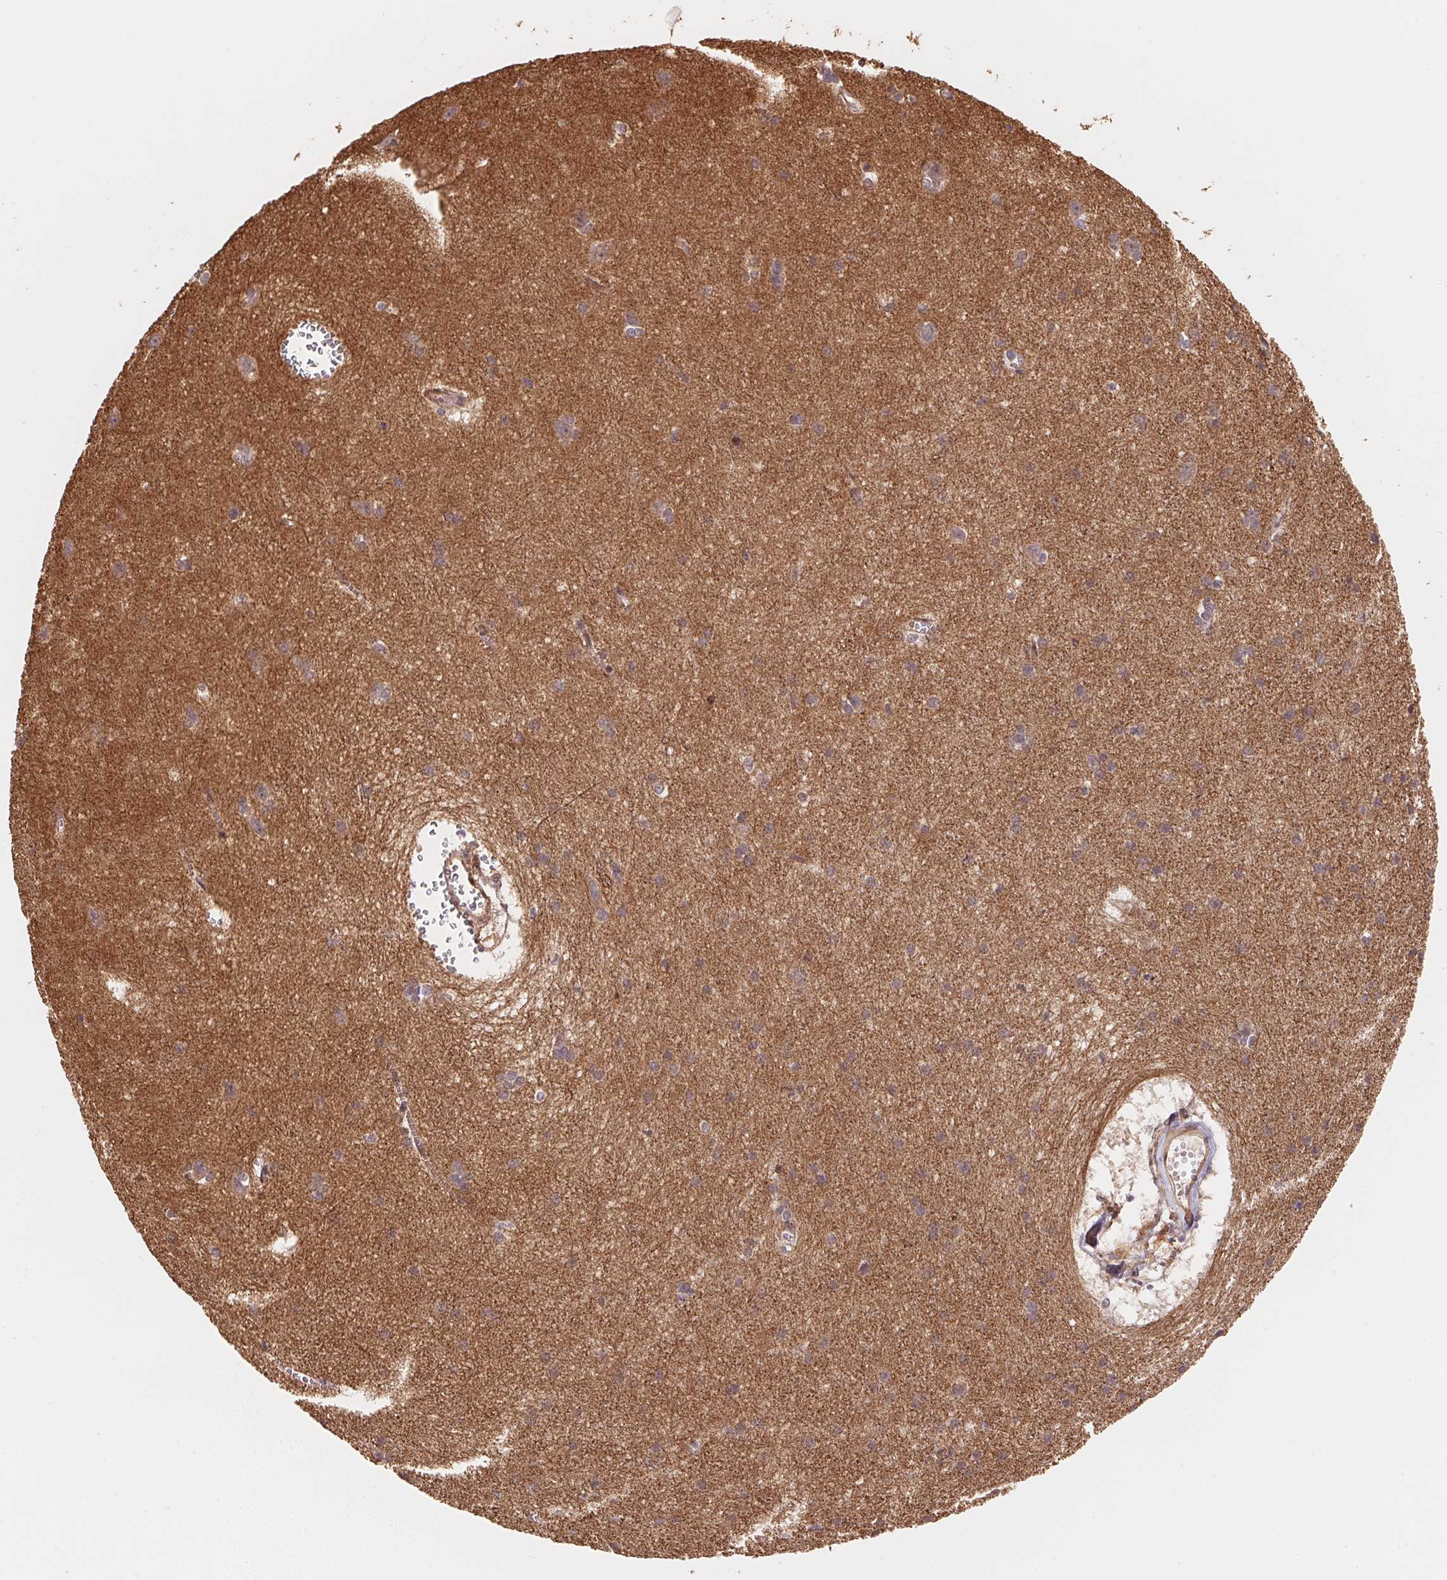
{"staining": {"intensity": "weak", "quantity": ">75%", "location": "cytoplasmic/membranous"}, "tissue": "cerebral cortex", "cell_type": "Endothelial cells", "image_type": "normal", "snomed": [{"axis": "morphology", "description": "Normal tissue, NOS"}, {"axis": "topography", "description": "Cerebral cortex"}], "caption": "Unremarkable cerebral cortex shows weak cytoplasmic/membranous positivity in approximately >75% of endothelial cells, visualized by immunohistochemistry.", "gene": "TMEM222", "patient": {"sex": "male", "age": 37}}